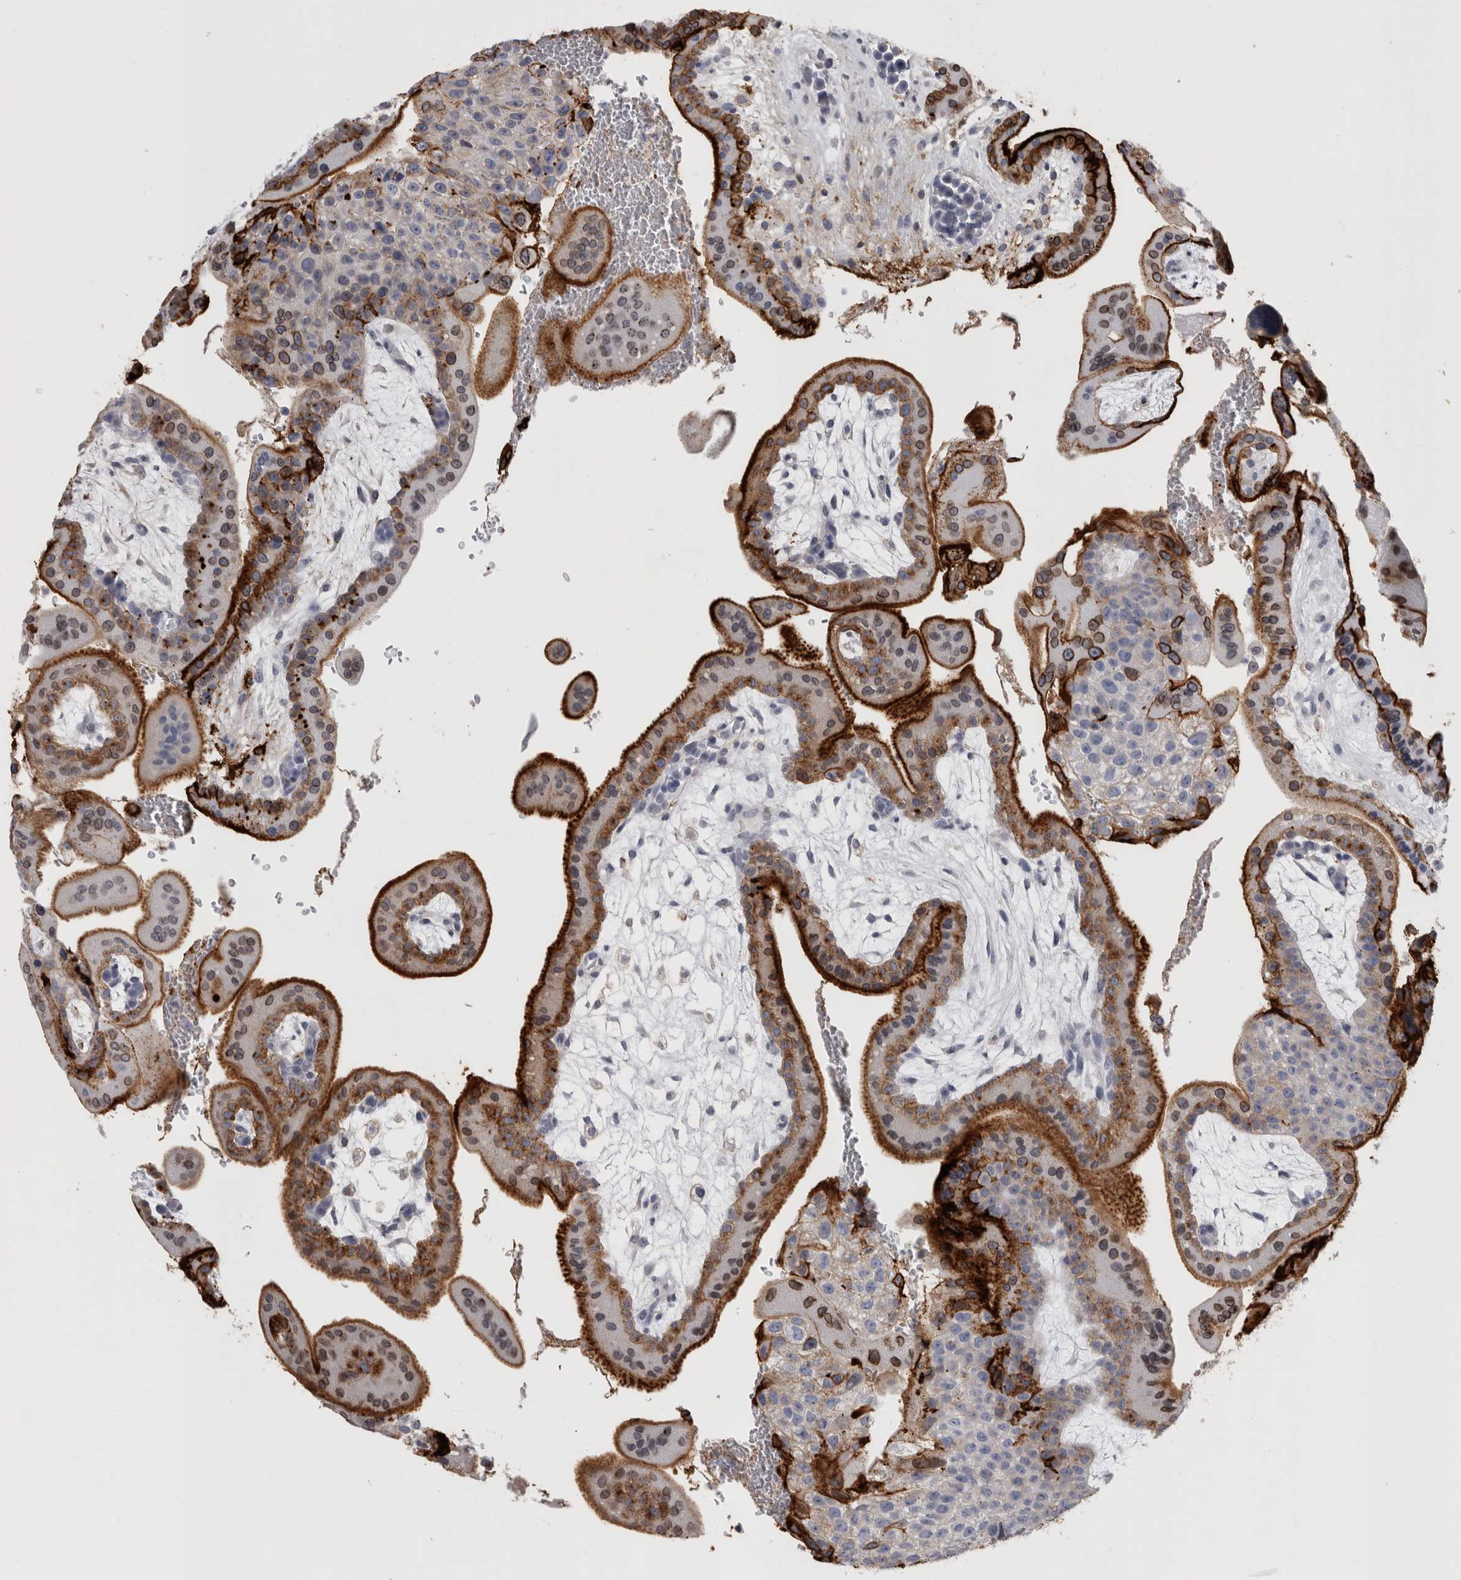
{"staining": {"intensity": "moderate", "quantity": ">75%", "location": "cytoplasmic/membranous"}, "tissue": "placenta", "cell_type": "Decidual cells", "image_type": "normal", "snomed": [{"axis": "morphology", "description": "Normal tissue, NOS"}, {"axis": "topography", "description": "Placenta"}], "caption": "The micrograph displays a brown stain indicating the presence of a protein in the cytoplasmic/membranous of decidual cells in placenta. (DAB (3,3'-diaminobenzidine) IHC with brightfield microscopy, high magnification).", "gene": "DNAJC24", "patient": {"sex": "female", "age": 35}}